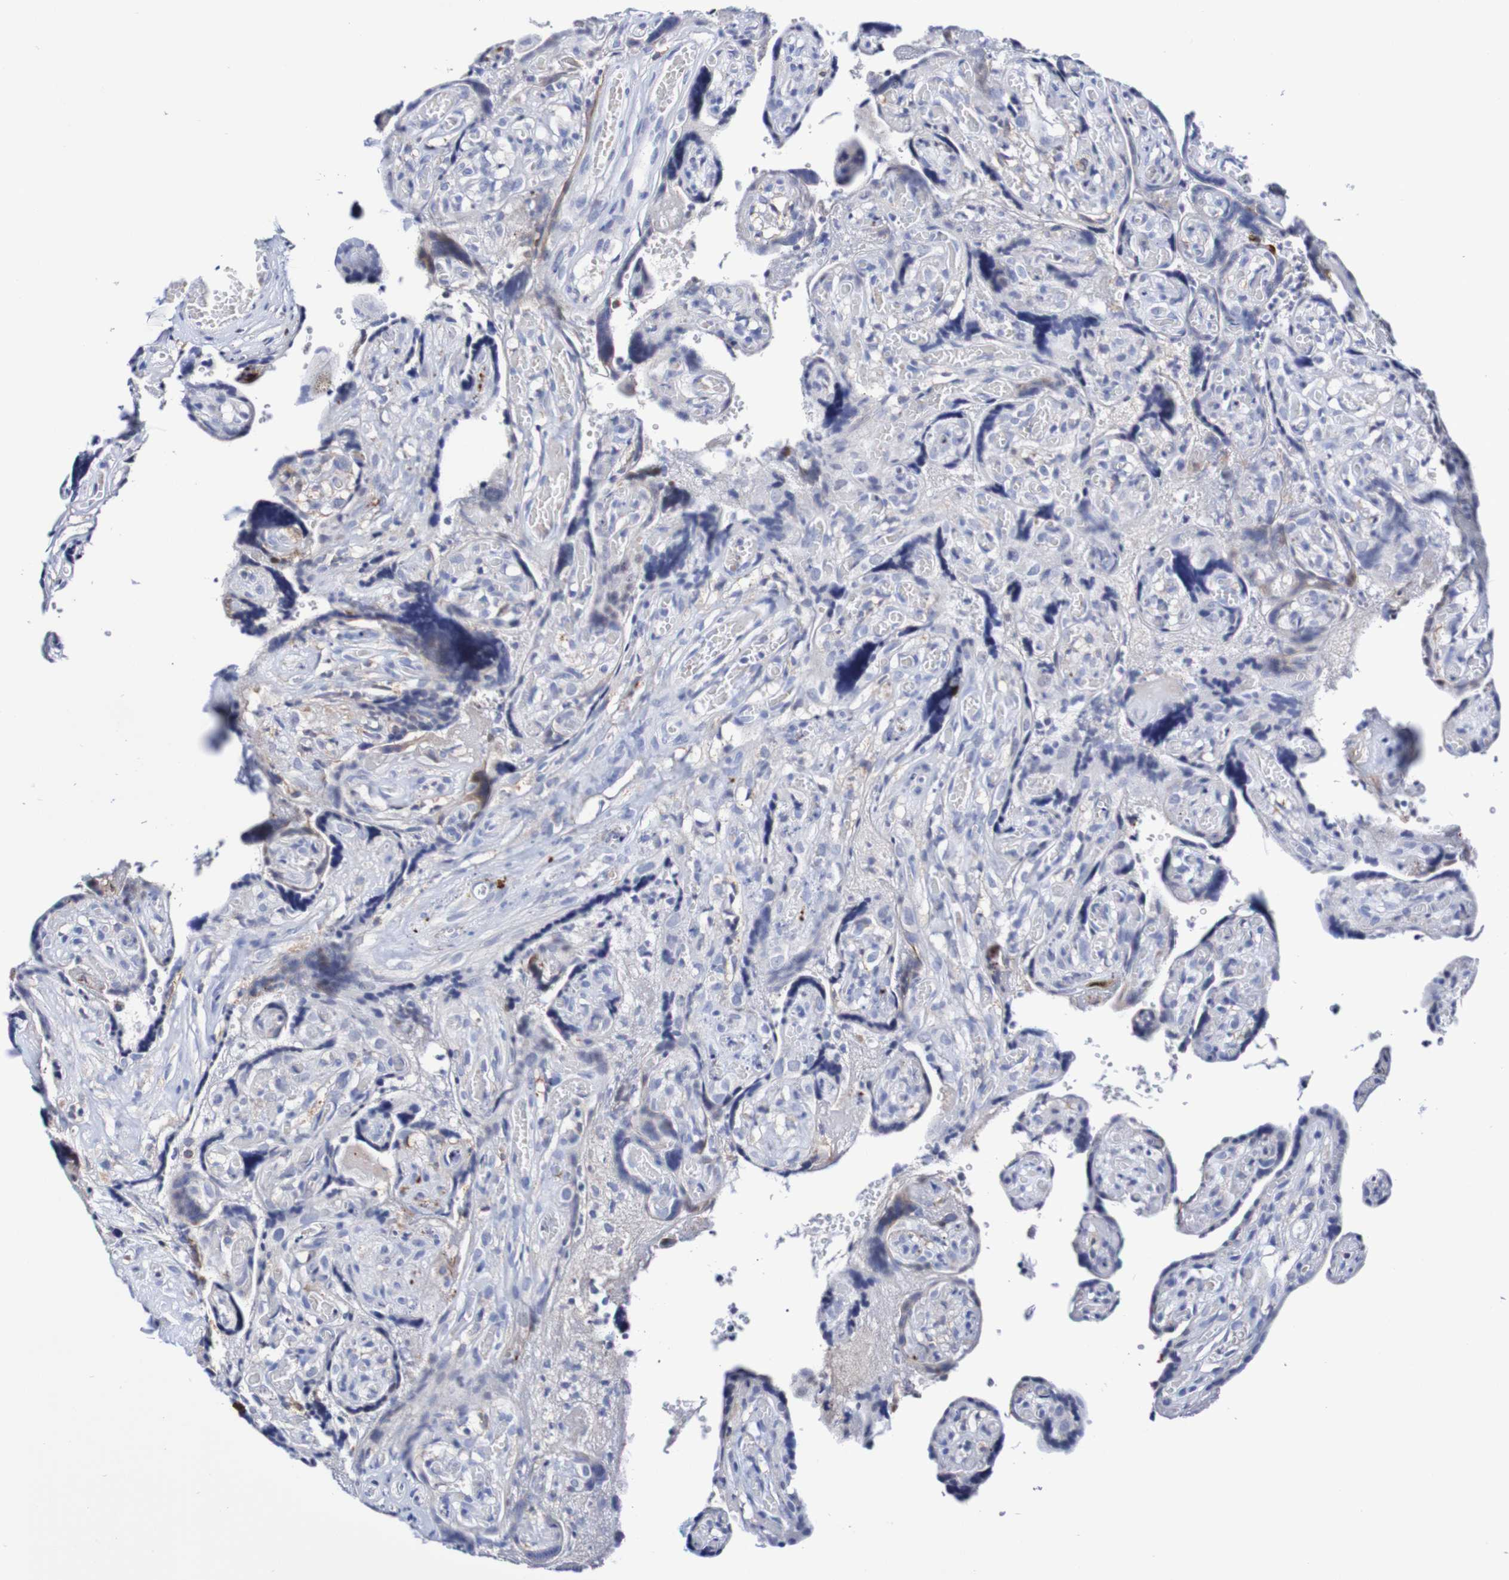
{"staining": {"intensity": "negative", "quantity": "none", "location": "none"}, "tissue": "placenta", "cell_type": "Decidual cells", "image_type": "normal", "snomed": [{"axis": "morphology", "description": "Normal tissue, NOS"}, {"axis": "topography", "description": "Placenta"}], "caption": "A high-resolution image shows immunohistochemistry staining of unremarkable placenta, which displays no significant positivity in decidual cells.", "gene": "SEZ6", "patient": {"sex": "female", "age": 30}}